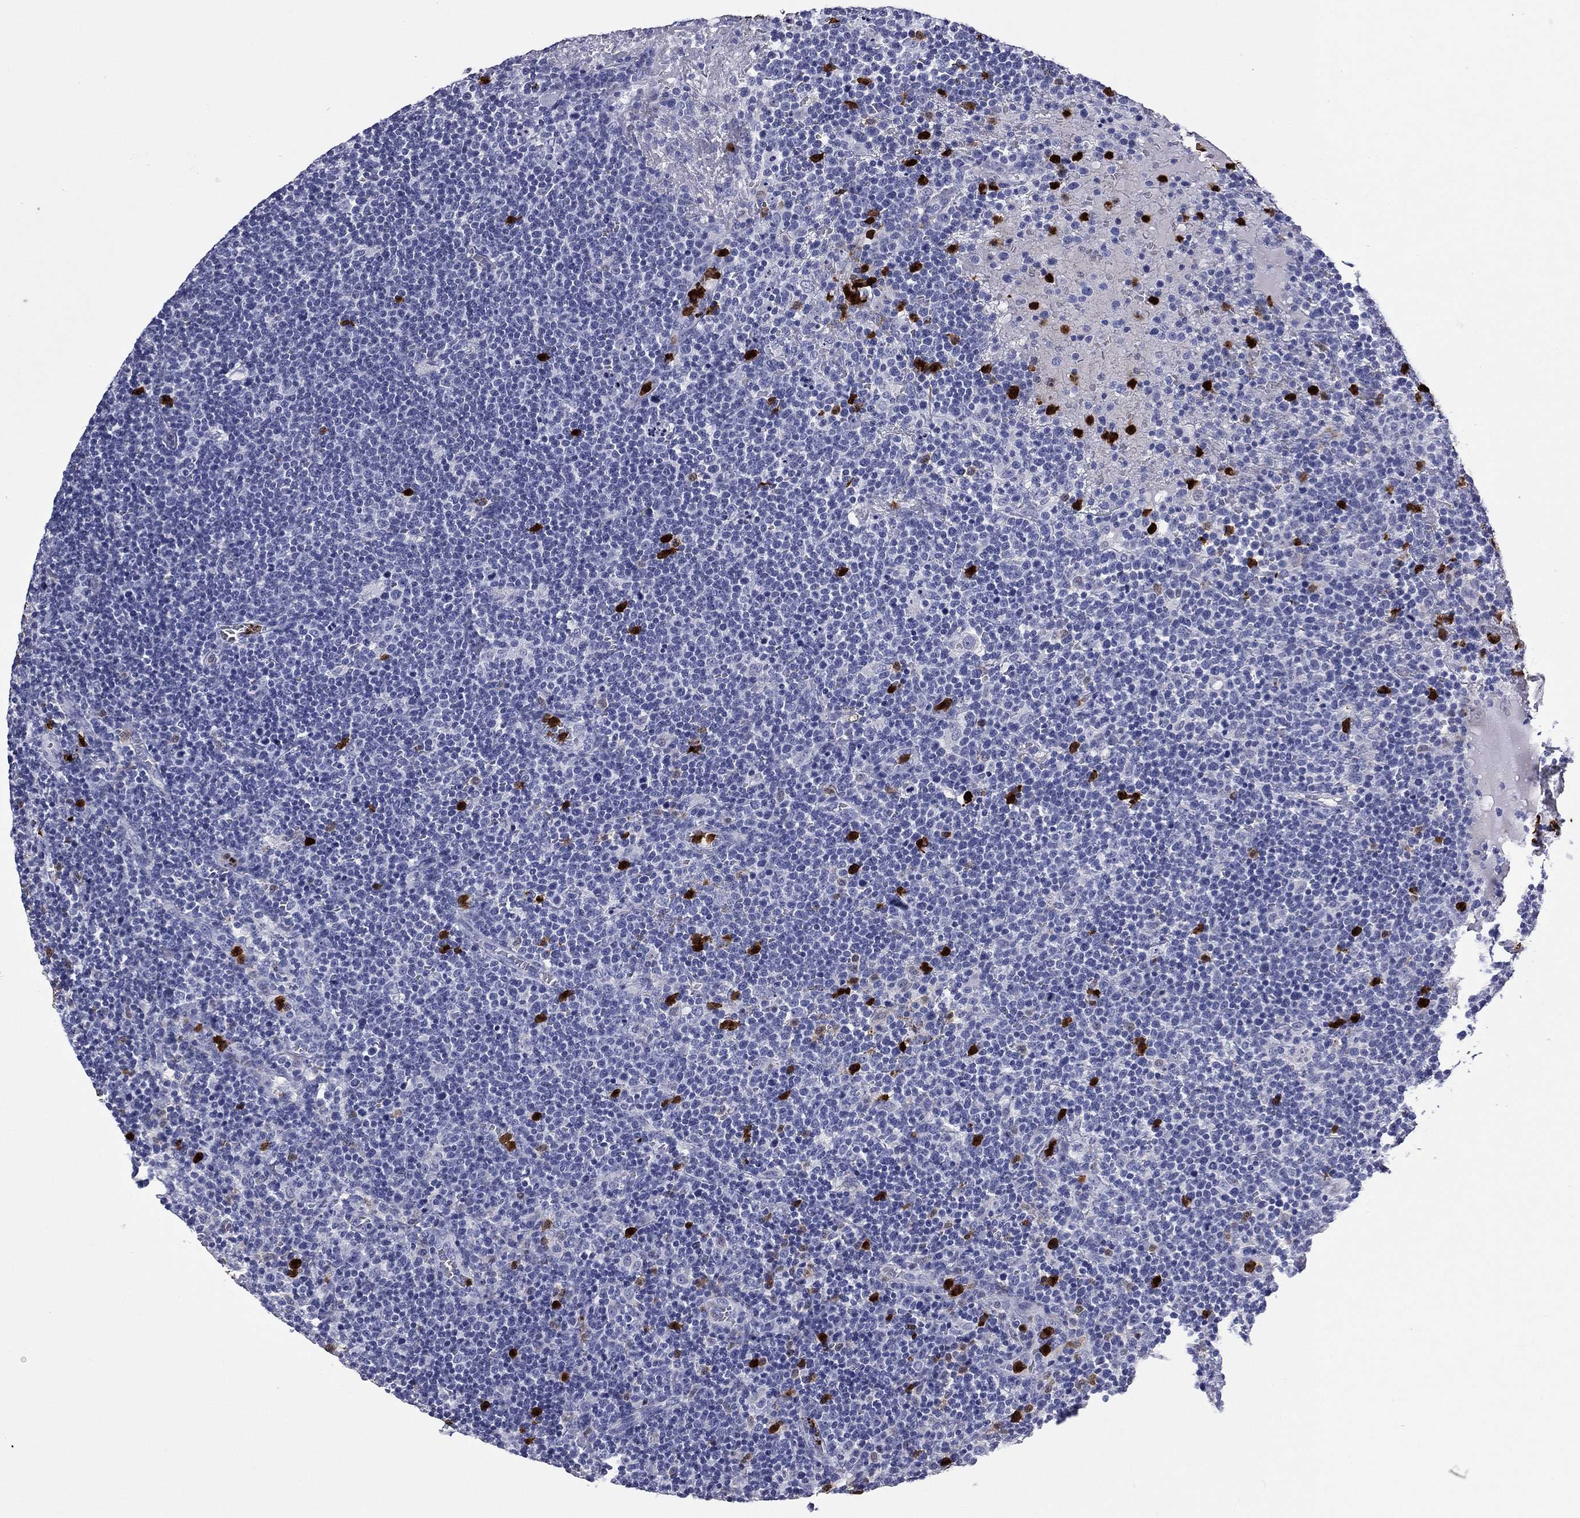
{"staining": {"intensity": "negative", "quantity": "none", "location": "none"}, "tissue": "lymphoma", "cell_type": "Tumor cells", "image_type": "cancer", "snomed": [{"axis": "morphology", "description": "Malignant lymphoma, non-Hodgkin's type, High grade"}, {"axis": "topography", "description": "Lymph node"}], "caption": "This is a photomicrograph of immunohistochemistry (IHC) staining of lymphoma, which shows no expression in tumor cells.", "gene": "TRIM29", "patient": {"sex": "male", "age": 61}}